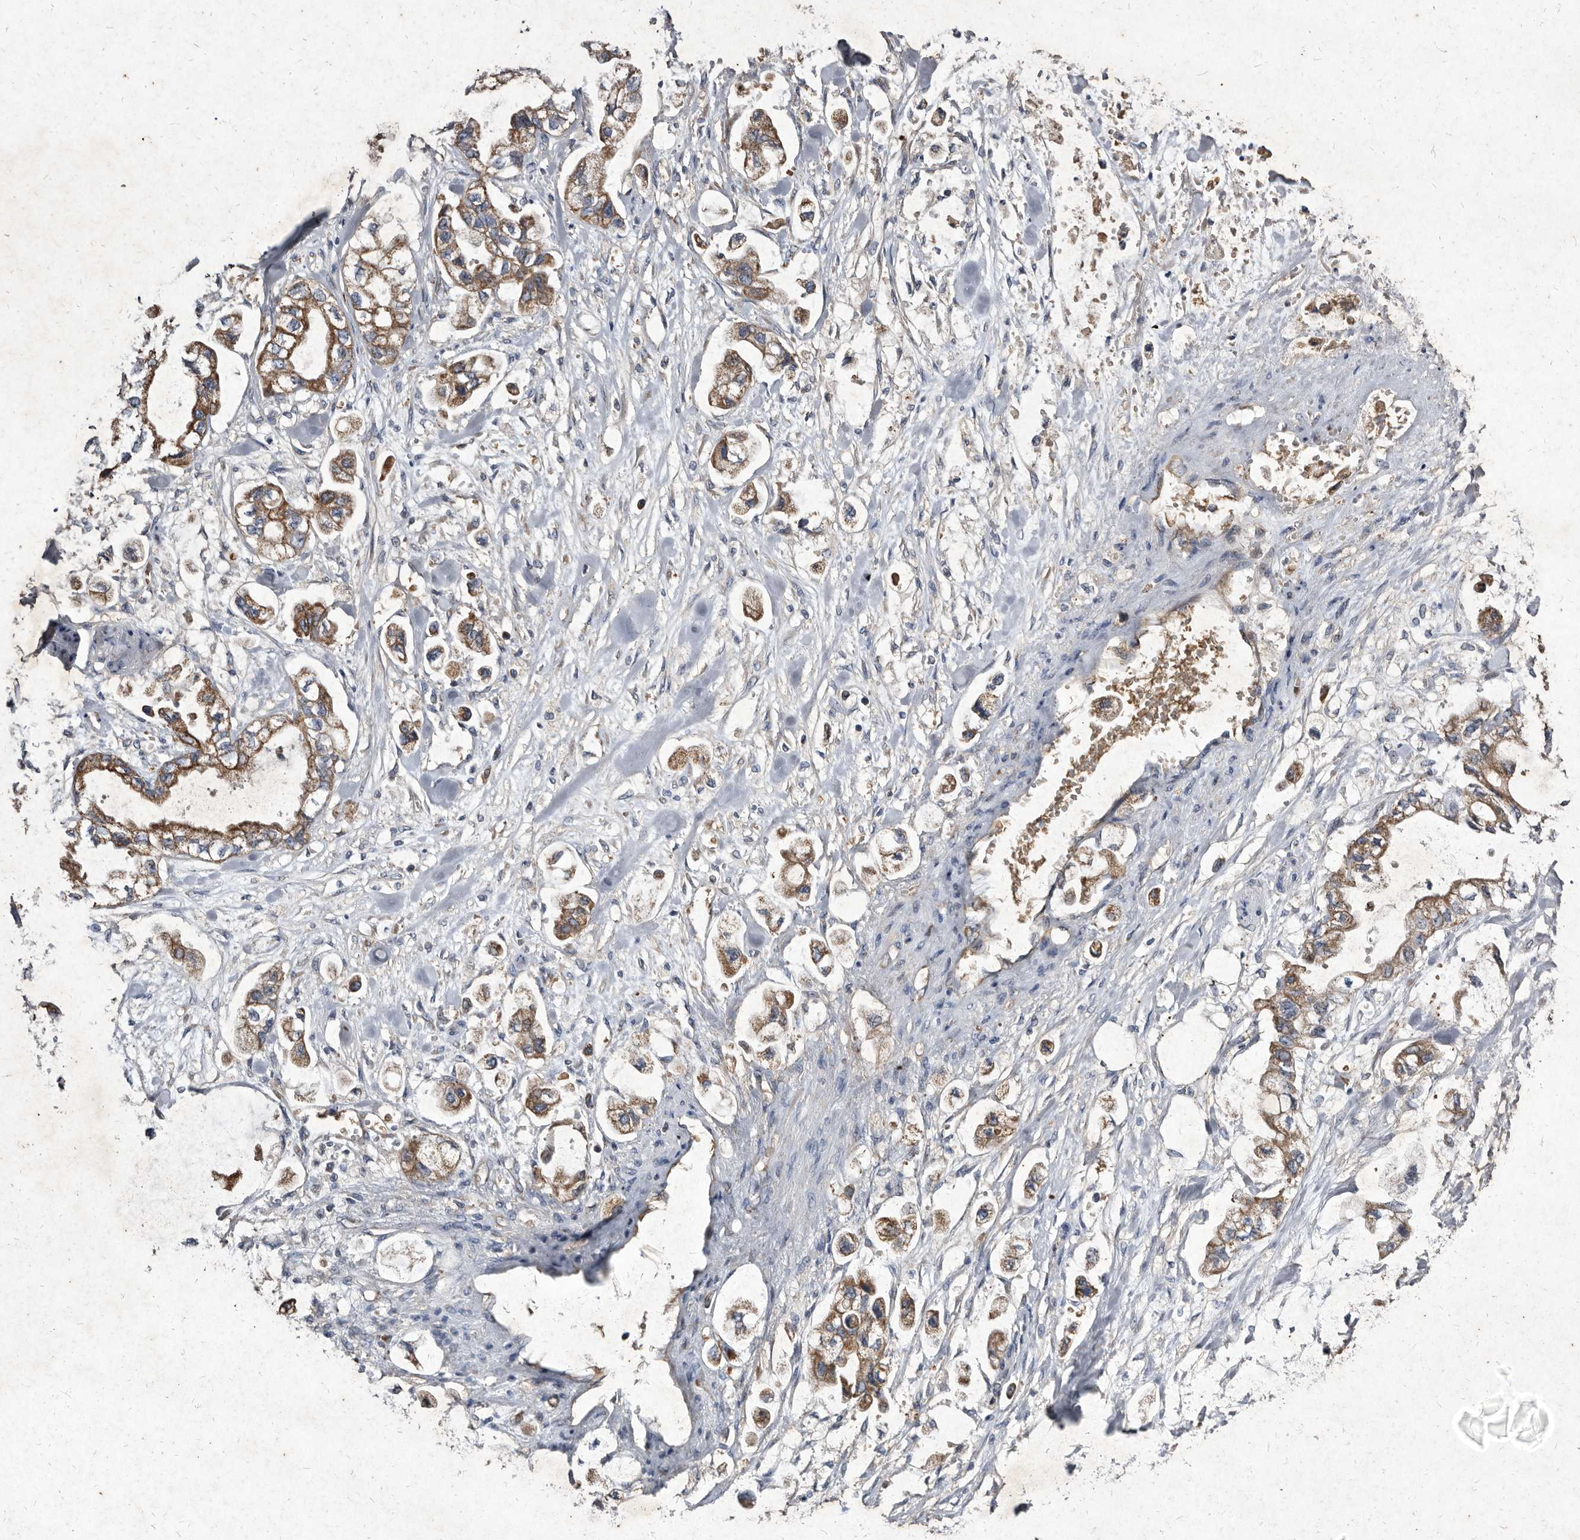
{"staining": {"intensity": "moderate", "quantity": ">75%", "location": "cytoplasmic/membranous"}, "tissue": "stomach cancer", "cell_type": "Tumor cells", "image_type": "cancer", "snomed": [{"axis": "morphology", "description": "Normal tissue, NOS"}, {"axis": "morphology", "description": "Adenocarcinoma, NOS"}, {"axis": "topography", "description": "Stomach"}], "caption": "Protein staining by immunohistochemistry exhibits moderate cytoplasmic/membranous staining in about >75% of tumor cells in stomach cancer. The staining is performed using DAB (3,3'-diaminobenzidine) brown chromogen to label protein expression. The nuclei are counter-stained blue using hematoxylin.", "gene": "YPEL3", "patient": {"sex": "male", "age": 62}}